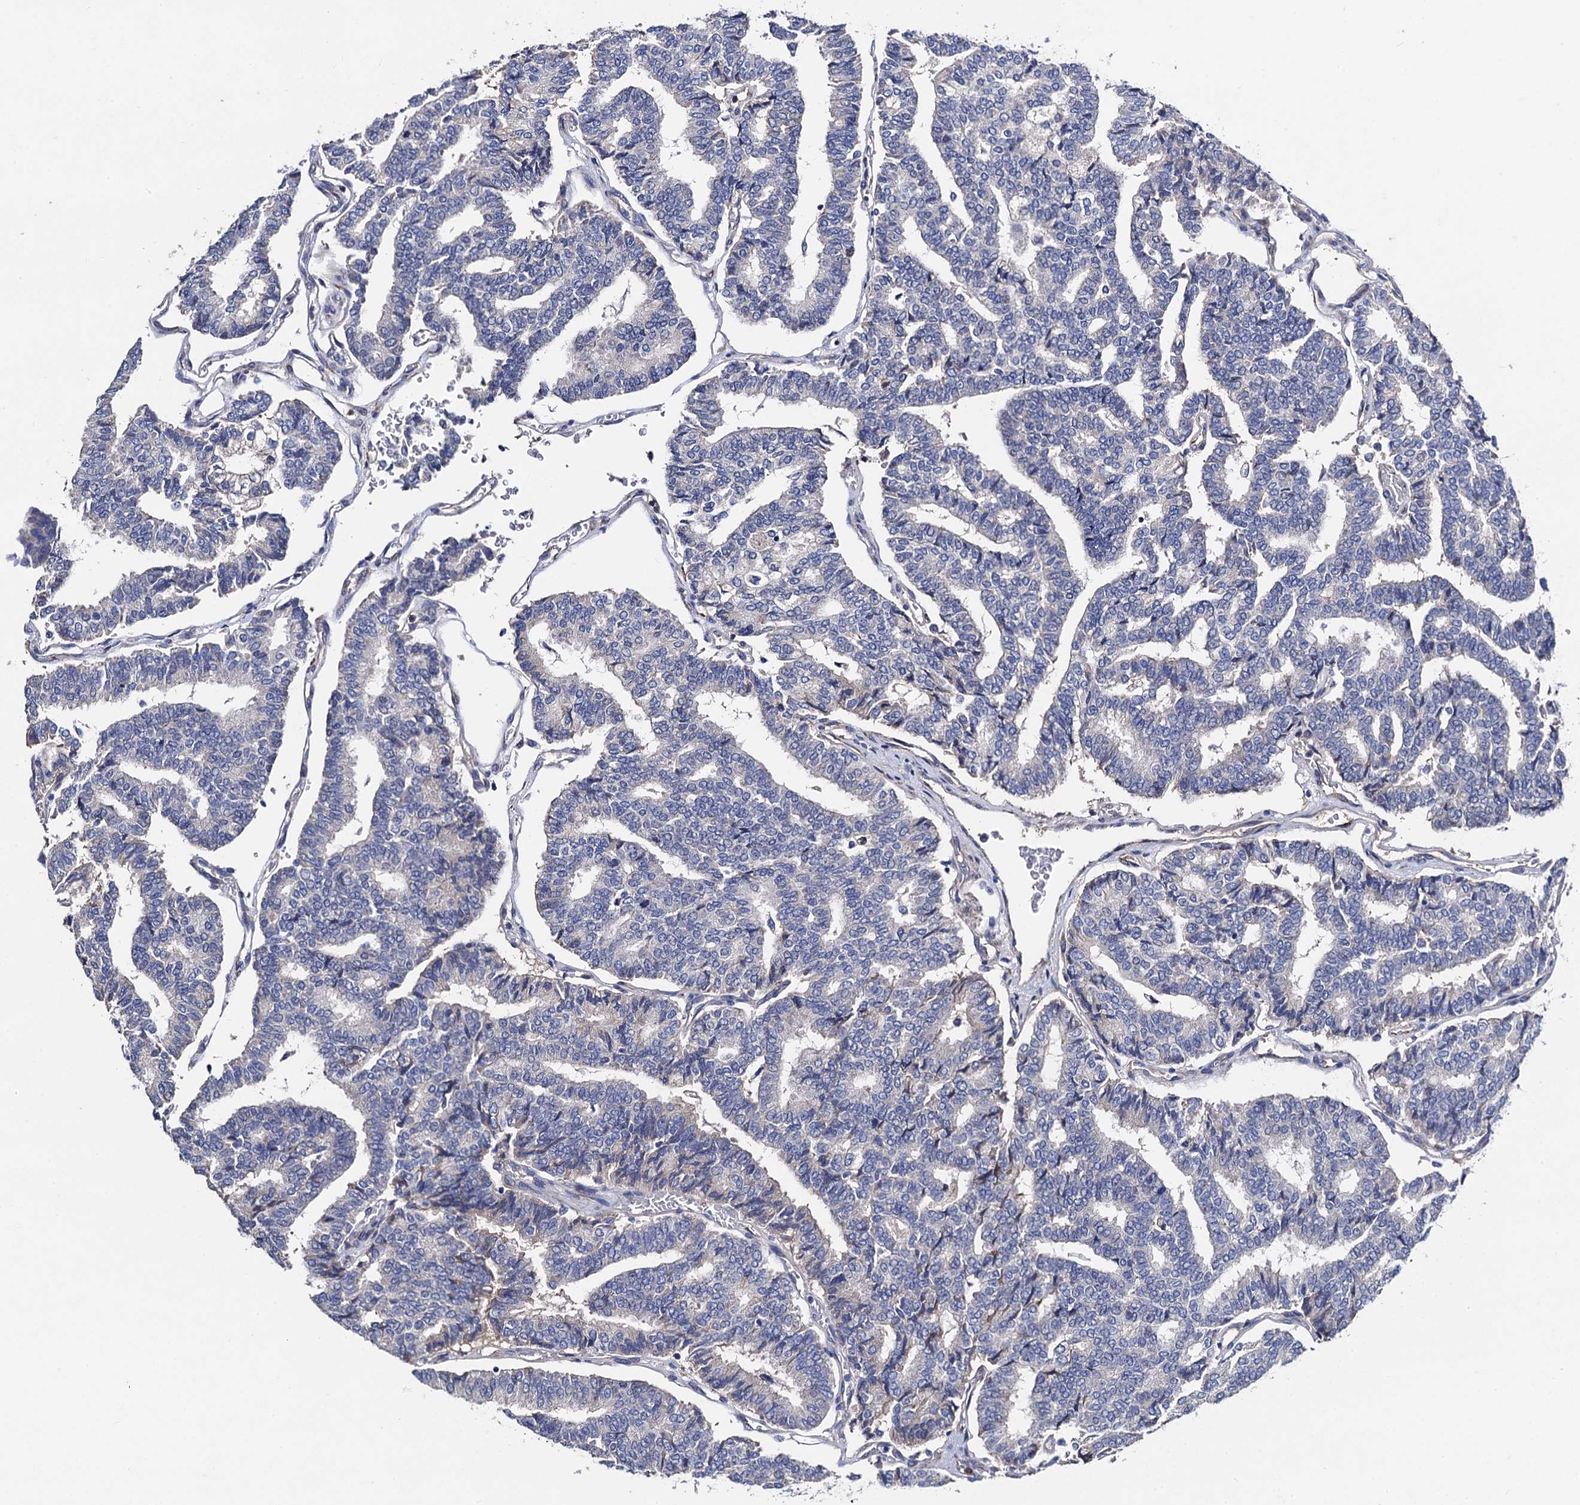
{"staining": {"intensity": "negative", "quantity": "none", "location": "none"}, "tissue": "thyroid cancer", "cell_type": "Tumor cells", "image_type": "cancer", "snomed": [{"axis": "morphology", "description": "Papillary adenocarcinoma, NOS"}, {"axis": "topography", "description": "Thyroid gland"}], "caption": "A photomicrograph of human thyroid cancer is negative for staining in tumor cells. (Stains: DAB immunohistochemistry (IHC) with hematoxylin counter stain, Microscopy: brightfield microscopy at high magnification).", "gene": "FREM3", "patient": {"sex": "female", "age": 35}}